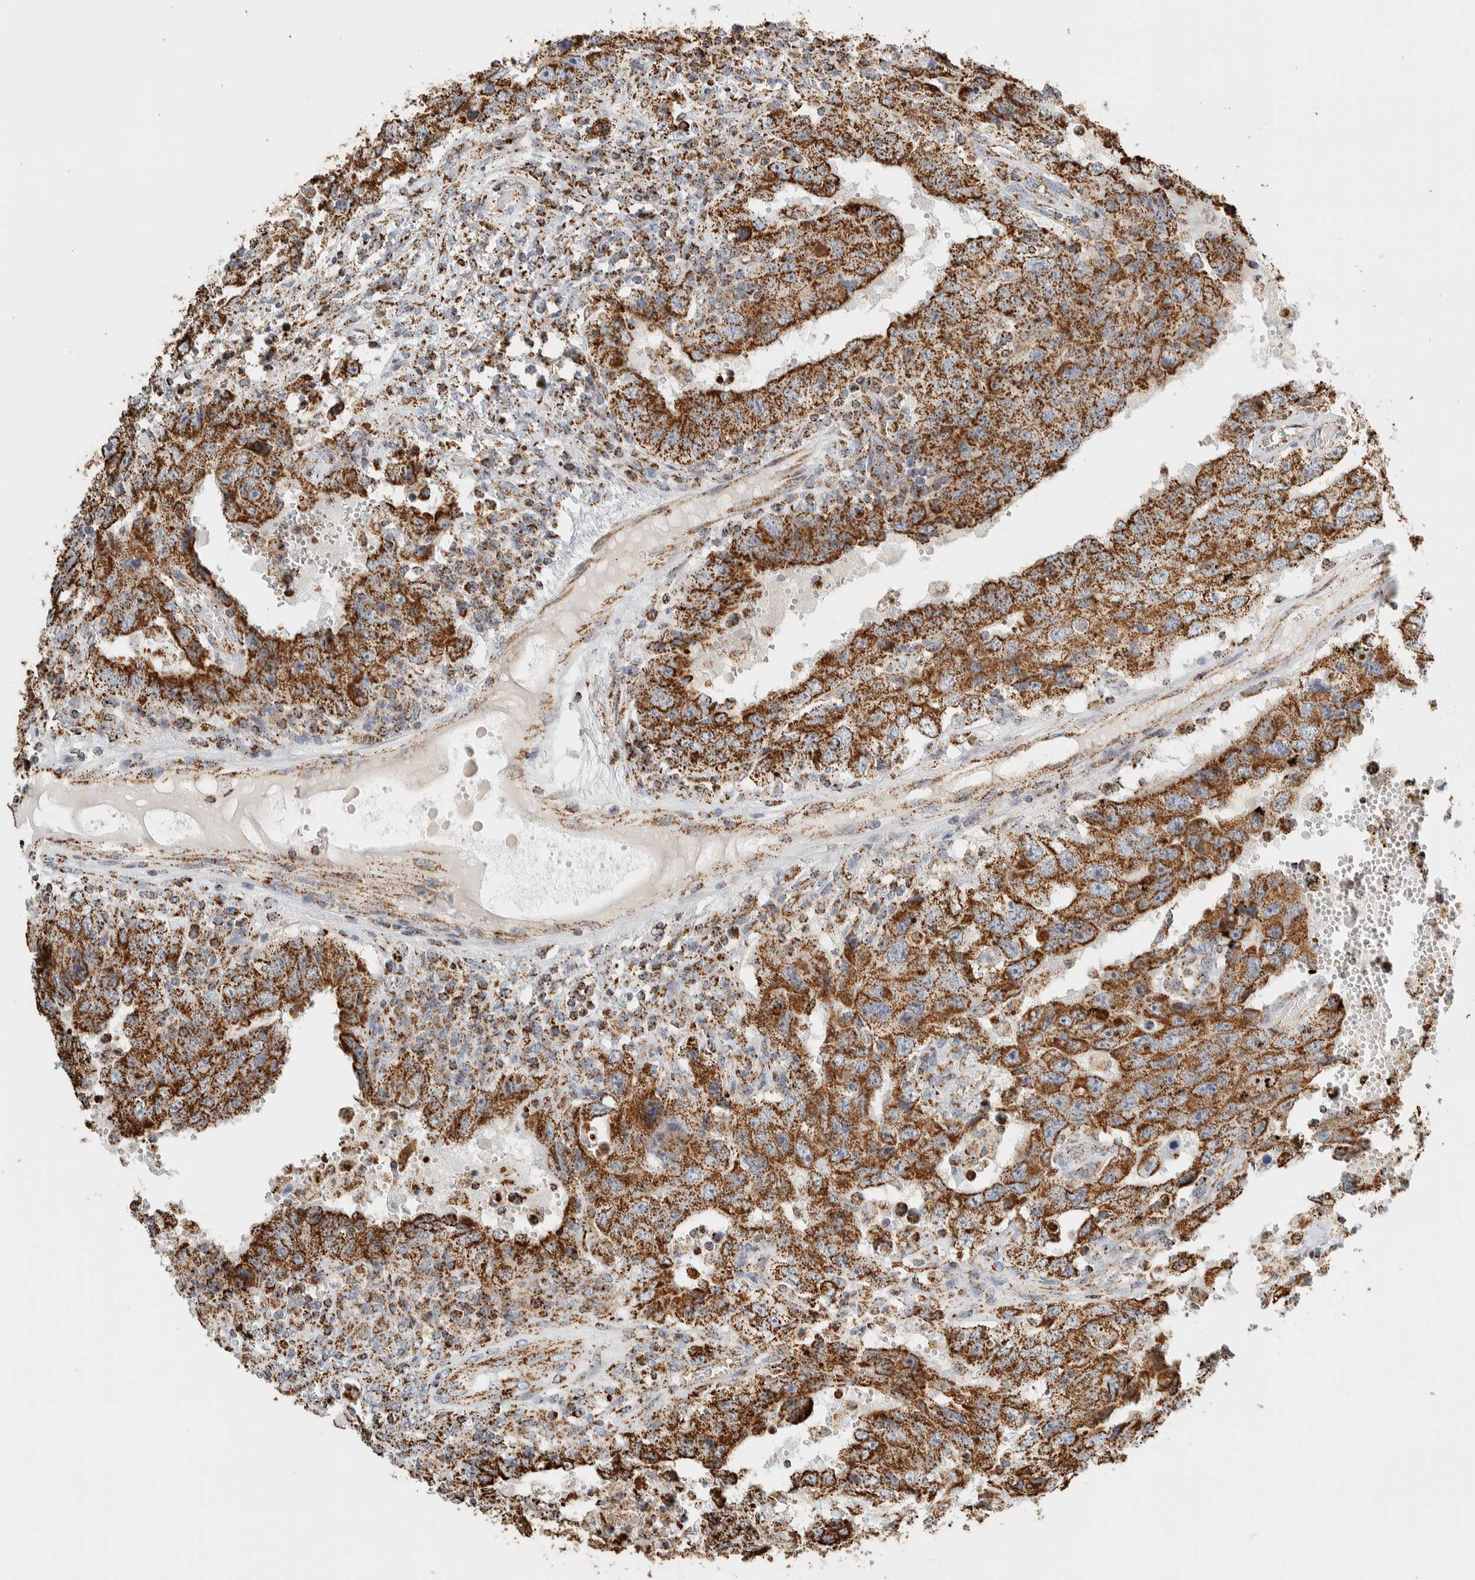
{"staining": {"intensity": "strong", "quantity": ">75%", "location": "cytoplasmic/membranous"}, "tissue": "testis cancer", "cell_type": "Tumor cells", "image_type": "cancer", "snomed": [{"axis": "morphology", "description": "Carcinoma, Embryonal, NOS"}, {"axis": "topography", "description": "Testis"}], "caption": "Immunohistochemical staining of embryonal carcinoma (testis) reveals high levels of strong cytoplasmic/membranous staining in about >75% of tumor cells.", "gene": "ZNF454", "patient": {"sex": "male", "age": 26}}